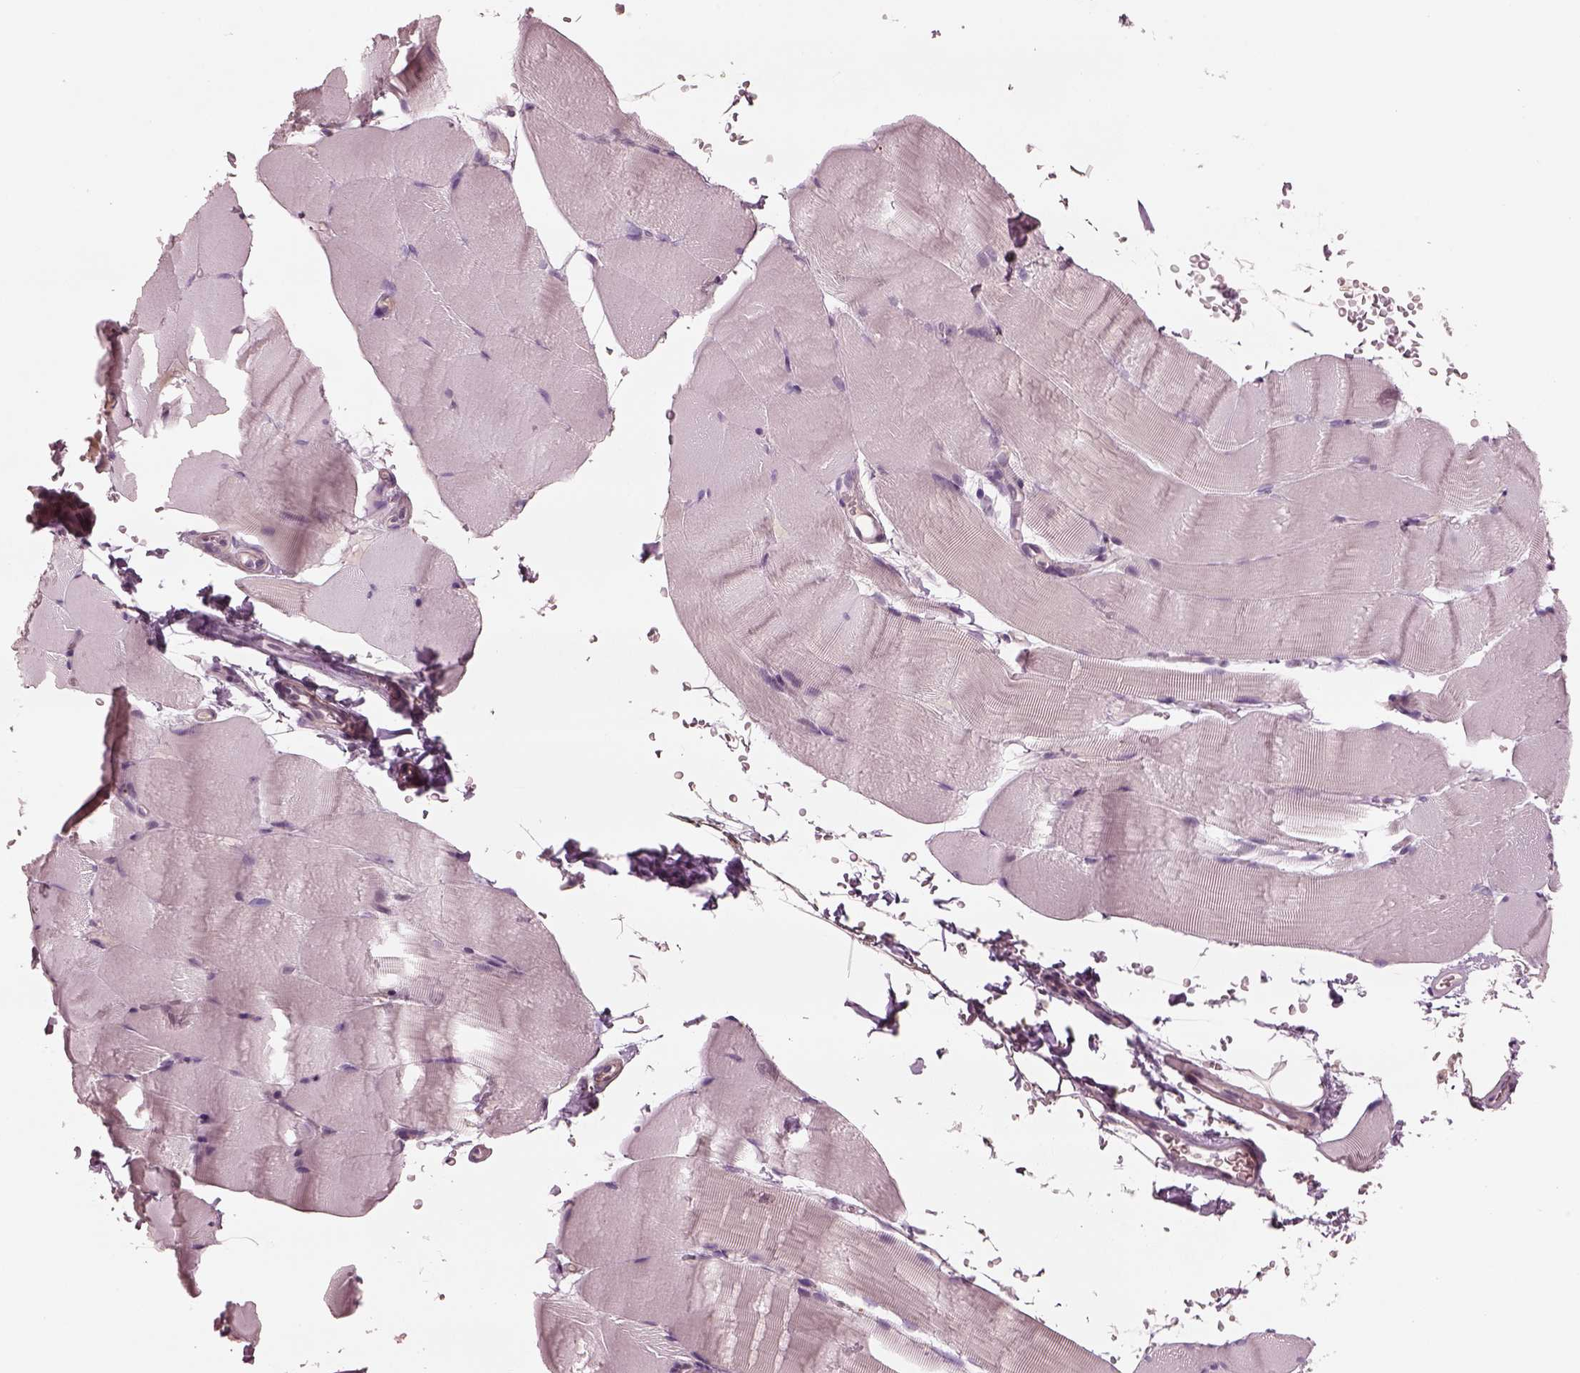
{"staining": {"intensity": "negative", "quantity": "none", "location": "none"}, "tissue": "skeletal muscle", "cell_type": "Myocytes", "image_type": "normal", "snomed": [{"axis": "morphology", "description": "Normal tissue, NOS"}, {"axis": "topography", "description": "Skeletal muscle"}], "caption": "Photomicrograph shows no significant protein staining in myocytes of benign skeletal muscle.", "gene": "SDCBP2", "patient": {"sex": "female", "age": 37}}